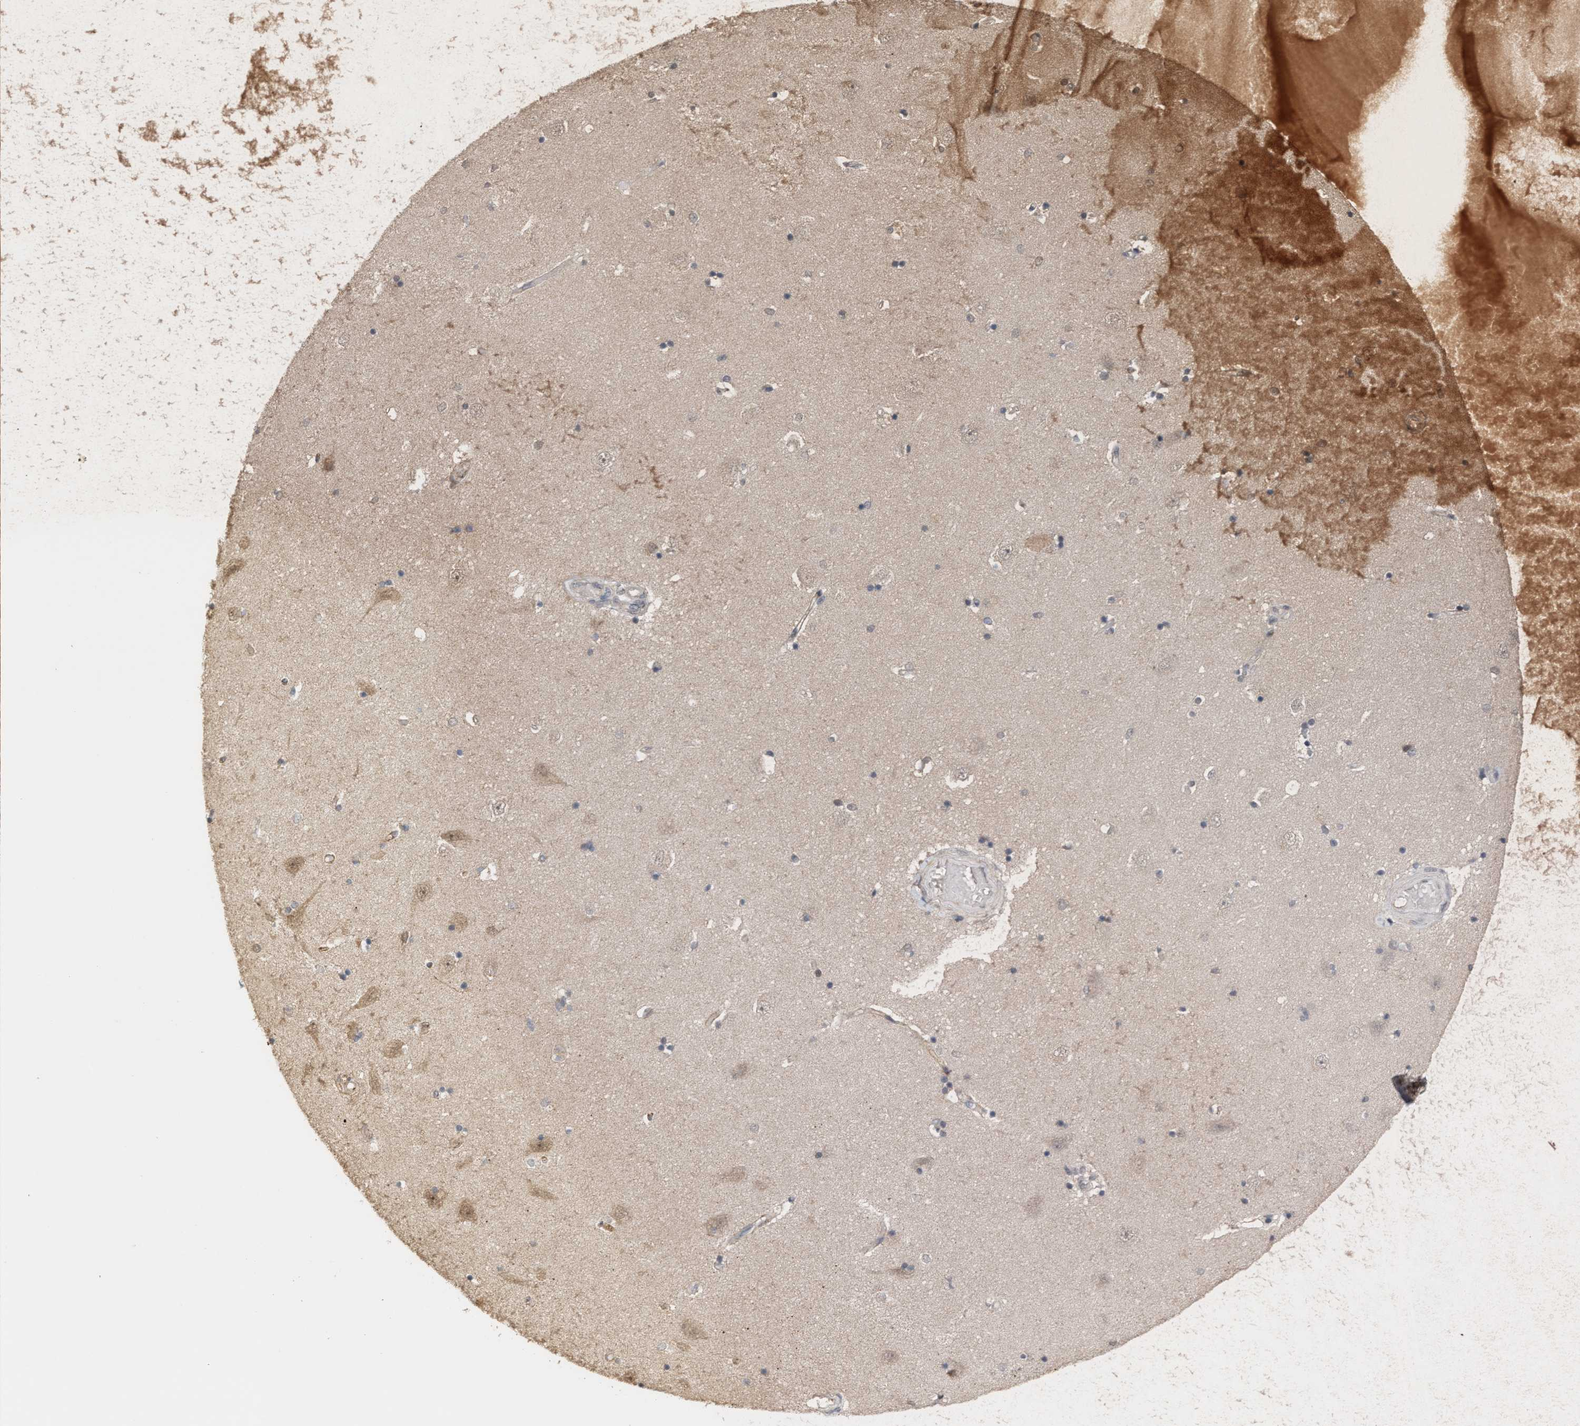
{"staining": {"intensity": "negative", "quantity": "none", "location": "none"}, "tissue": "hippocampus", "cell_type": "Glial cells", "image_type": "normal", "snomed": [{"axis": "morphology", "description": "Normal tissue, NOS"}, {"axis": "topography", "description": "Hippocampus"}], "caption": "This micrograph is of normal hippocampus stained with immunohistochemistry (IHC) to label a protein in brown with the nuclei are counter-stained blue. There is no staining in glial cells.", "gene": "ZFAND5", "patient": {"sex": "male", "age": 45}}